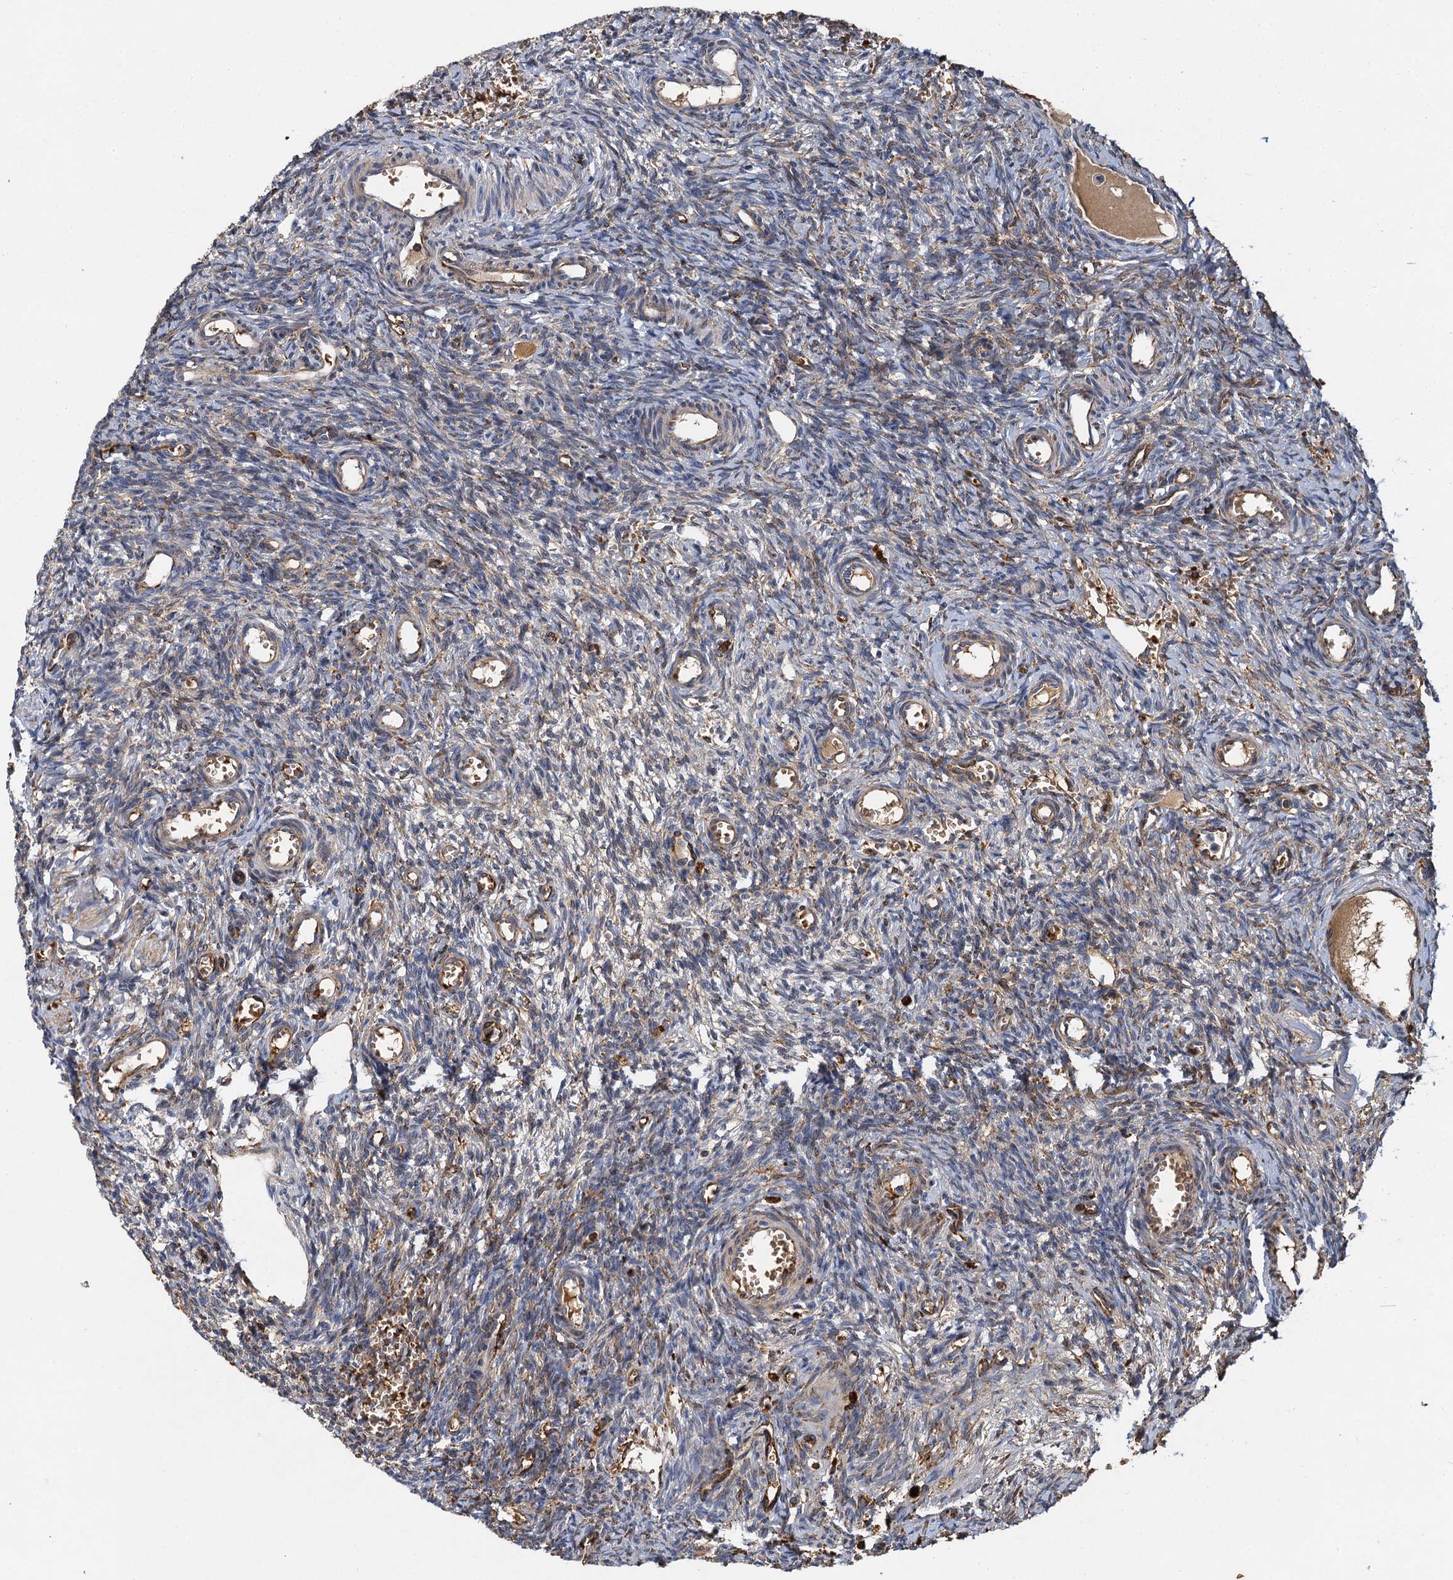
{"staining": {"intensity": "weak", "quantity": "<25%", "location": "cytoplasmic/membranous"}, "tissue": "ovary", "cell_type": "Ovarian stroma cells", "image_type": "normal", "snomed": [{"axis": "morphology", "description": "Normal tissue, NOS"}, {"axis": "topography", "description": "Ovary"}], "caption": "DAB (3,3'-diaminobenzidine) immunohistochemical staining of unremarkable human ovary displays no significant staining in ovarian stroma cells. (DAB (3,3'-diaminobenzidine) immunohistochemistry (IHC) visualized using brightfield microscopy, high magnification).", "gene": "BCS1L", "patient": {"sex": "female", "age": 39}}